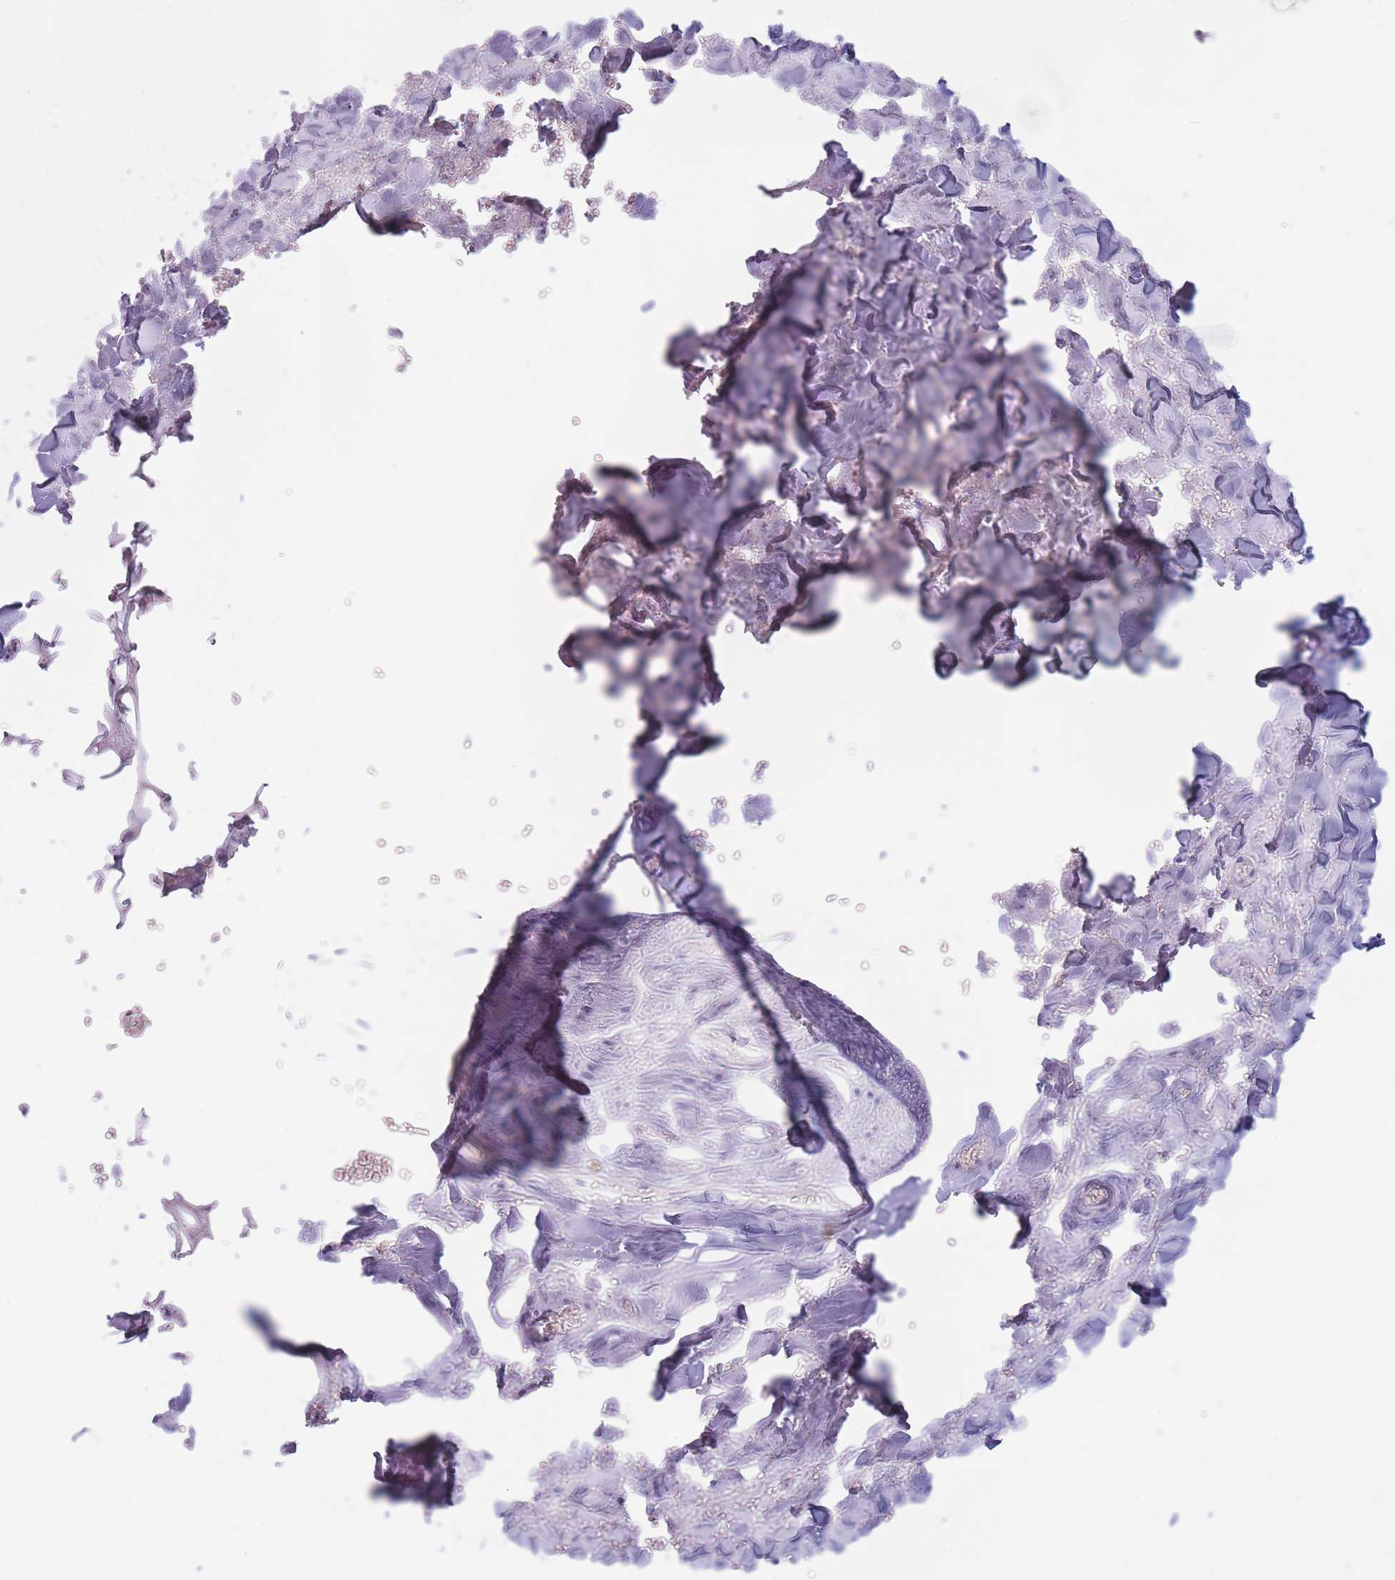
{"staining": {"intensity": "negative", "quantity": "none", "location": "none"}, "tissue": "adipose tissue", "cell_type": "Adipocytes", "image_type": "normal", "snomed": [{"axis": "morphology", "description": "Normal tissue, NOS"}, {"axis": "topography", "description": "Salivary gland"}, {"axis": "topography", "description": "Peripheral nerve tissue"}], "caption": "DAB (3,3'-diaminobenzidine) immunohistochemical staining of benign human adipose tissue exhibits no significant positivity in adipocytes.", "gene": "COL27A1", "patient": {"sex": "male", "age": 38}}